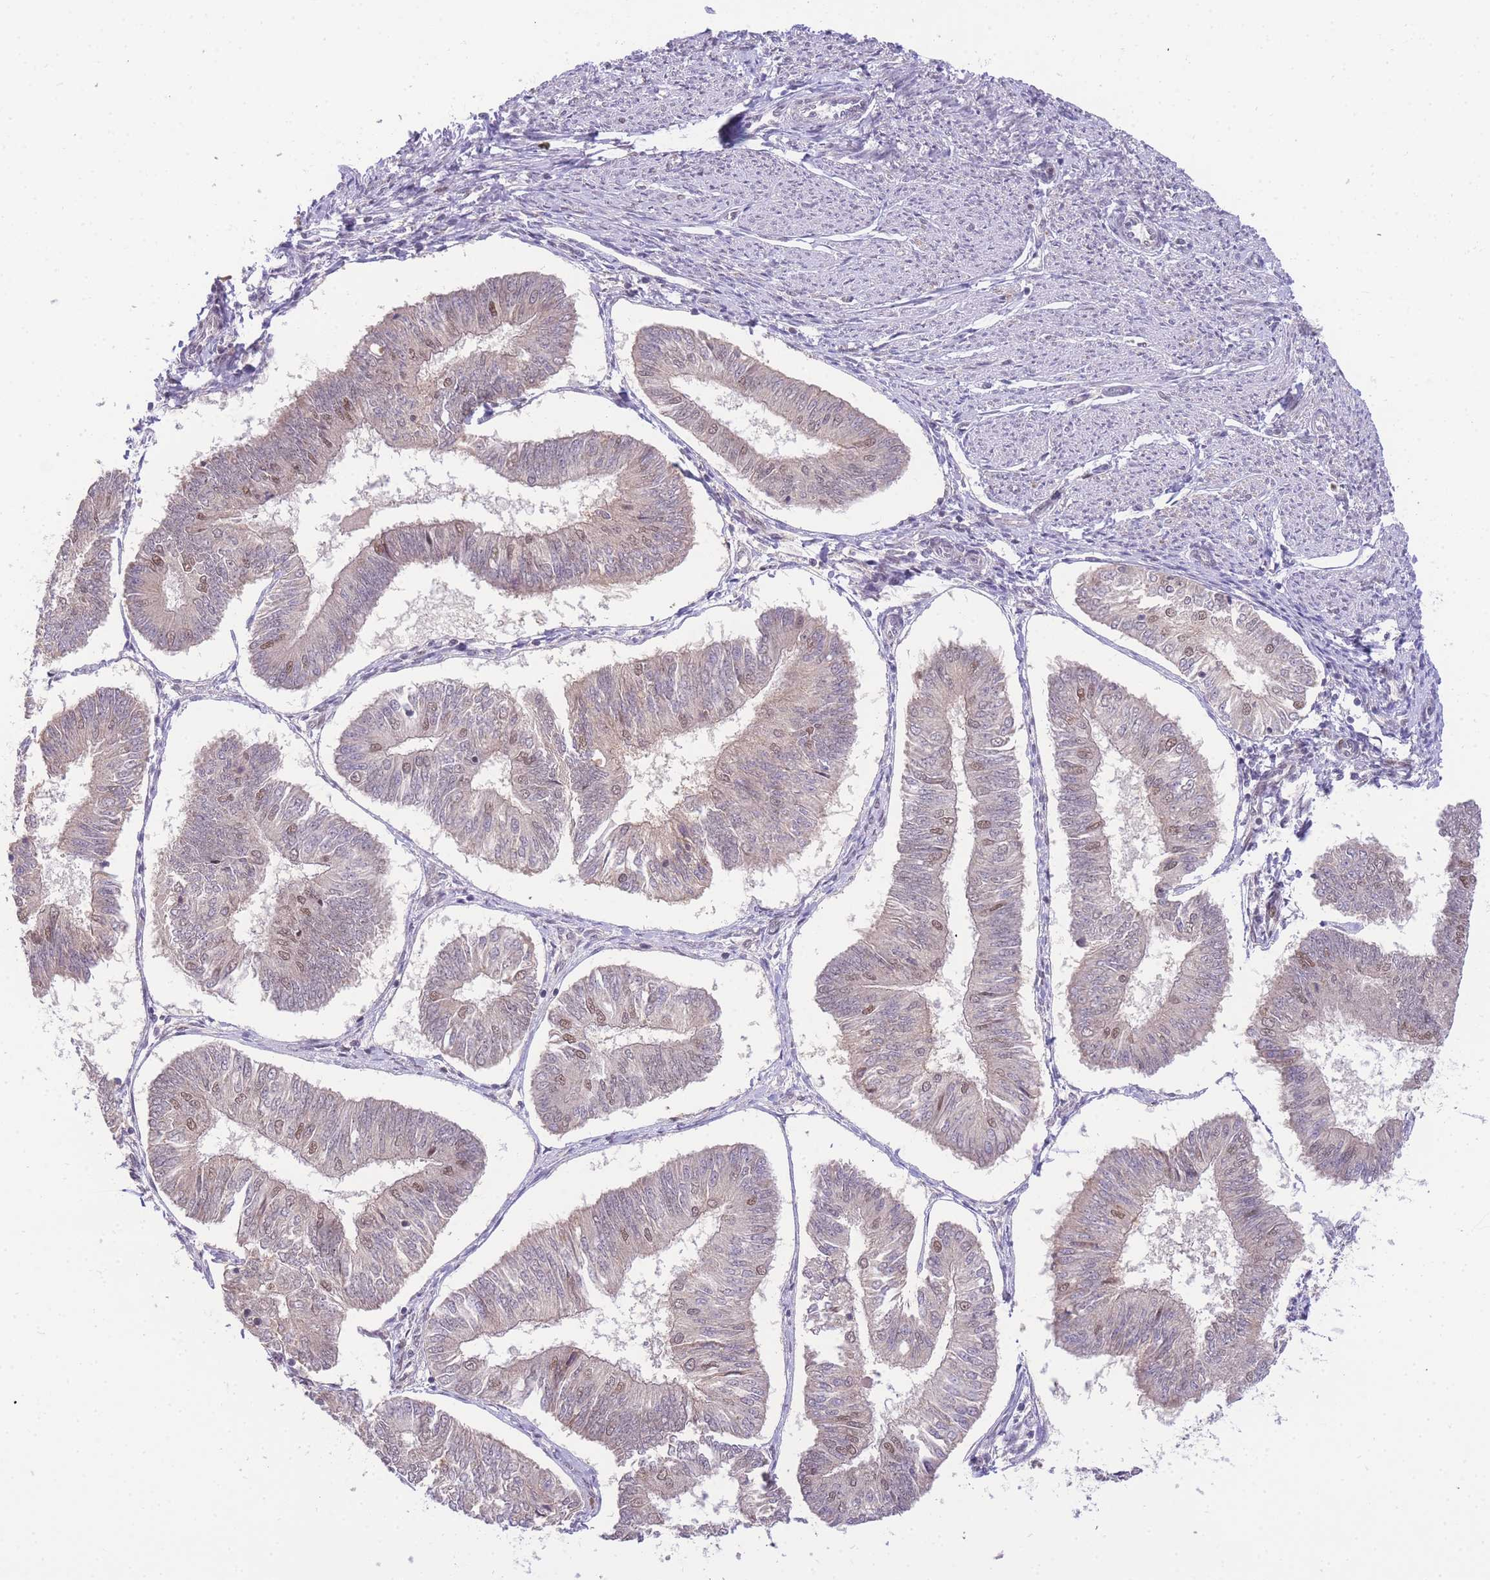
{"staining": {"intensity": "moderate", "quantity": "<25%", "location": "nuclear"}, "tissue": "endometrial cancer", "cell_type": "Tumor cells", "image_type": "cancer", "snomed": [{"axis": "morphology", "description": "Adenocarcinoma, NOS"}, {"axis": "topography", "description": "Endometrium"}], "caption": "This is an image of immunohistochemistry (IHC) staining of endometrial adenocarcinoma, which shows moderate staining in the nuclear of tumor cells.", "gene": "PUS10", "patient": {"sex": "female", "age": 58}}